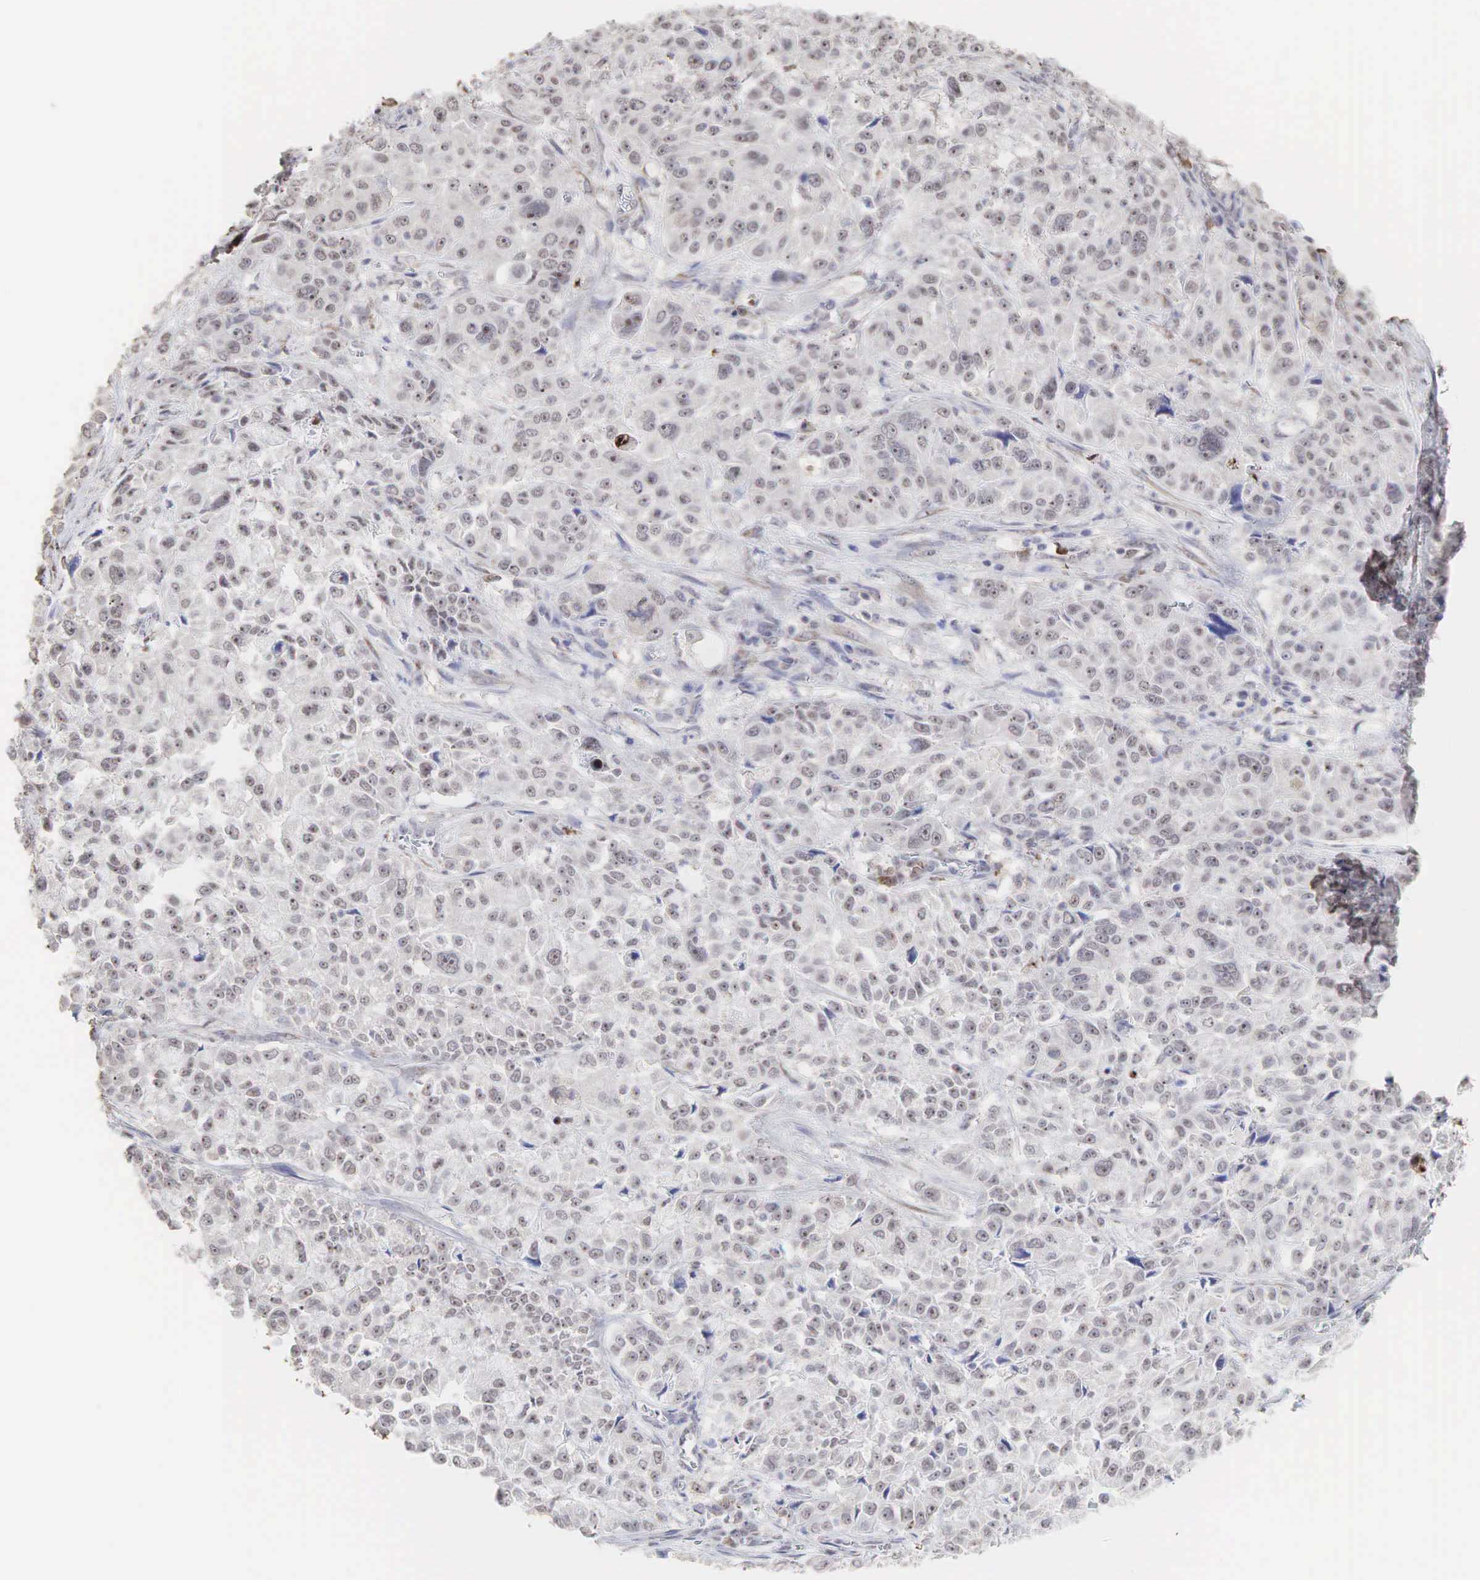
{"staining": {"intensity": "weak", "quantity": ">75%", "location": "cytoplasmic/membranous"}, "tissue": "pancreatic cancer", "cell_type": "Tumor cells", "image_type": "cancer", "snomed": [{"axis": "morphology", "description": "Adenocarcinoma, NOS"}, {"axis": "topography", "description": "Pancreas"}], "caption": "About >75% of tumor cells in pancreatic adenocarcinoma show weak cytoplasmic/membranous protein staining as visualized by brown immunohistochemical staining.", "gene": "DKC1", "patient": {"sex": "female", "age": 52}}